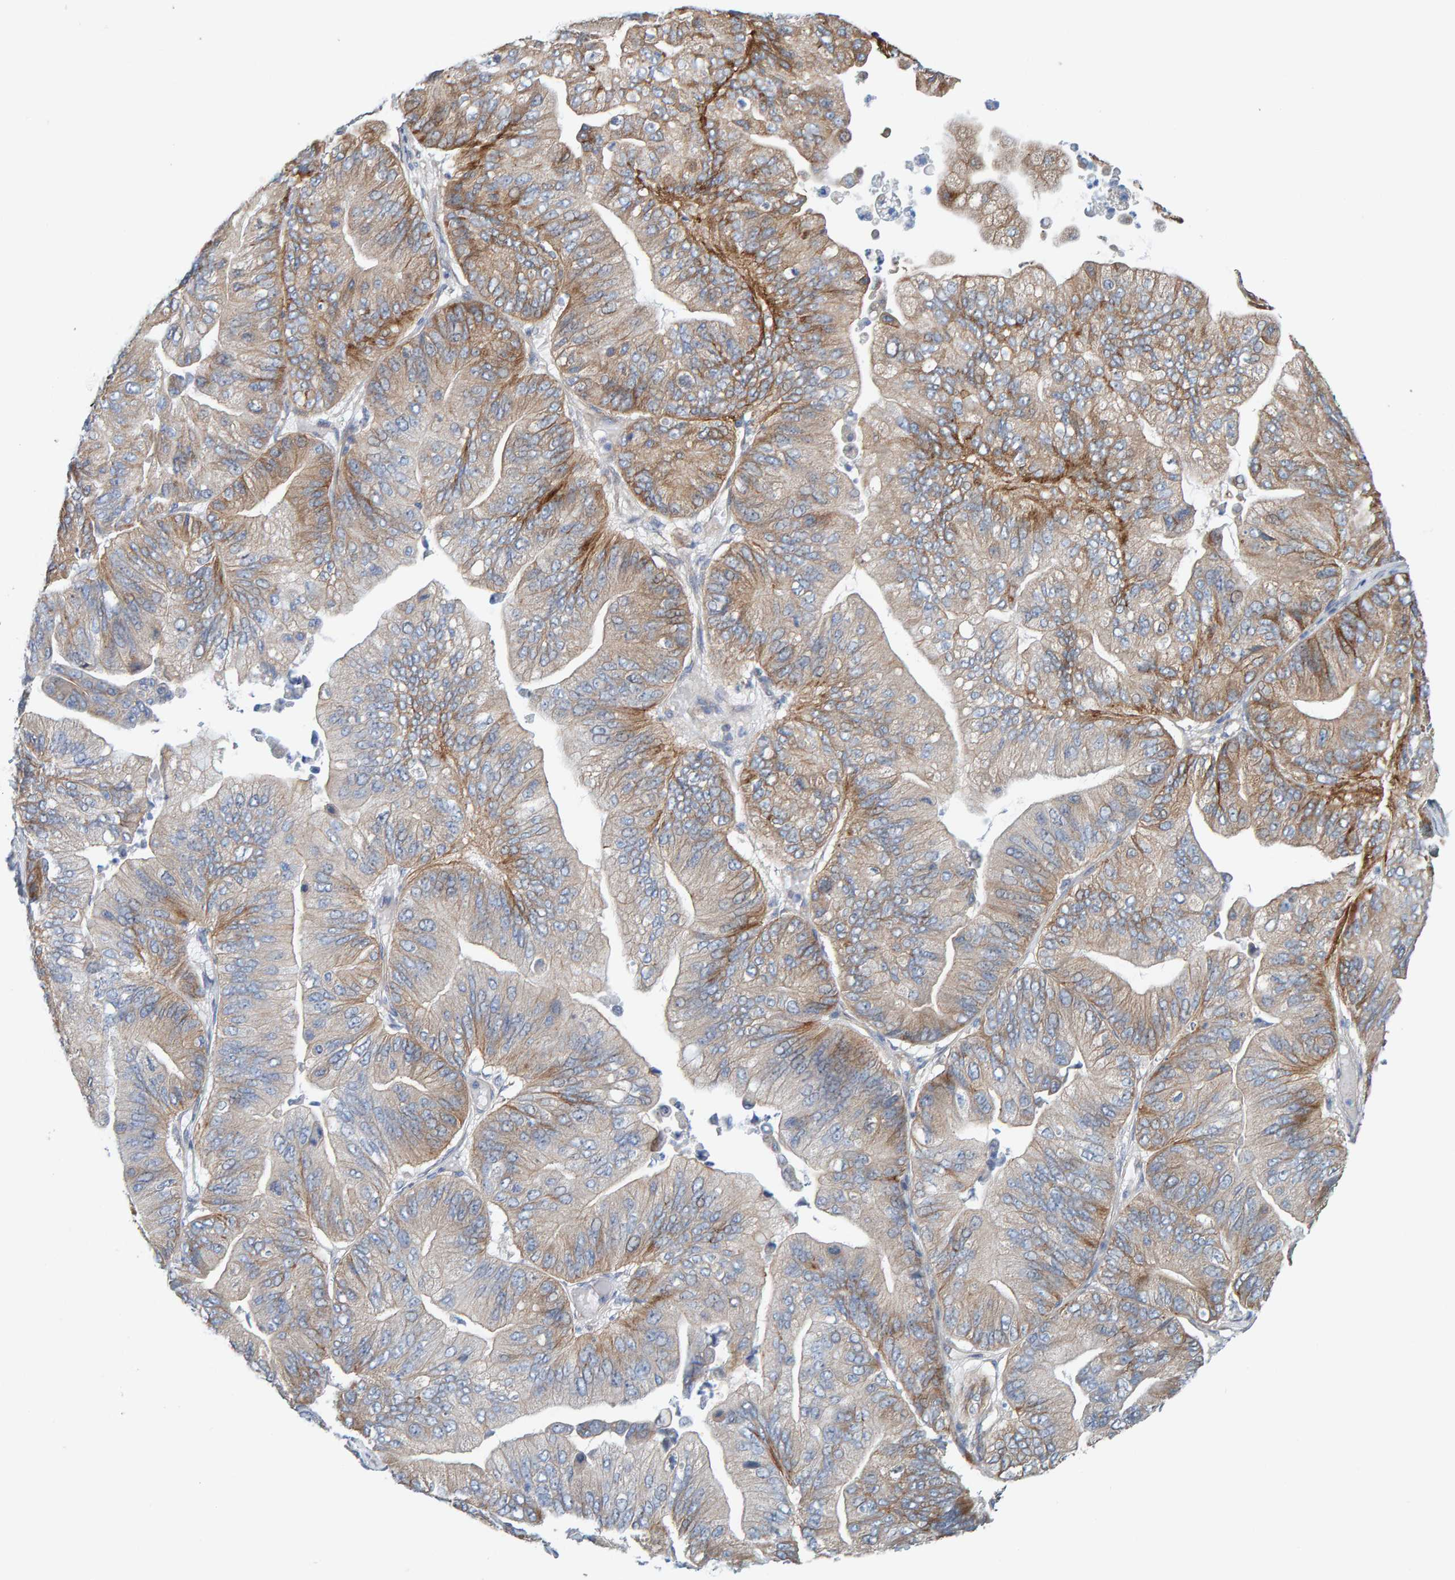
{"staining": {"intensity": "moderate", "quantity": "25%-75%", "location": "cytoplasmic/membranous"}, "tissue": "ovarian cancer", "cell_type": "Tumor cells", "image_type": "cancer", "snomed": [{"axis": "morphology", "description": "Cystadenocarcinoma, mucinous, NOS"}, {"axis": "topography", "description": "Ovary"}], "caption": "Approximately 25%-75% of tumor cells in ovarian mucinous cystadenocarcinoma display moderate cytoplasmic/membranous protein positivity as visualized by brown immunohistochemical staining.", "gene": "RGP1", "patient": {"sex": "female", "age": 61}}